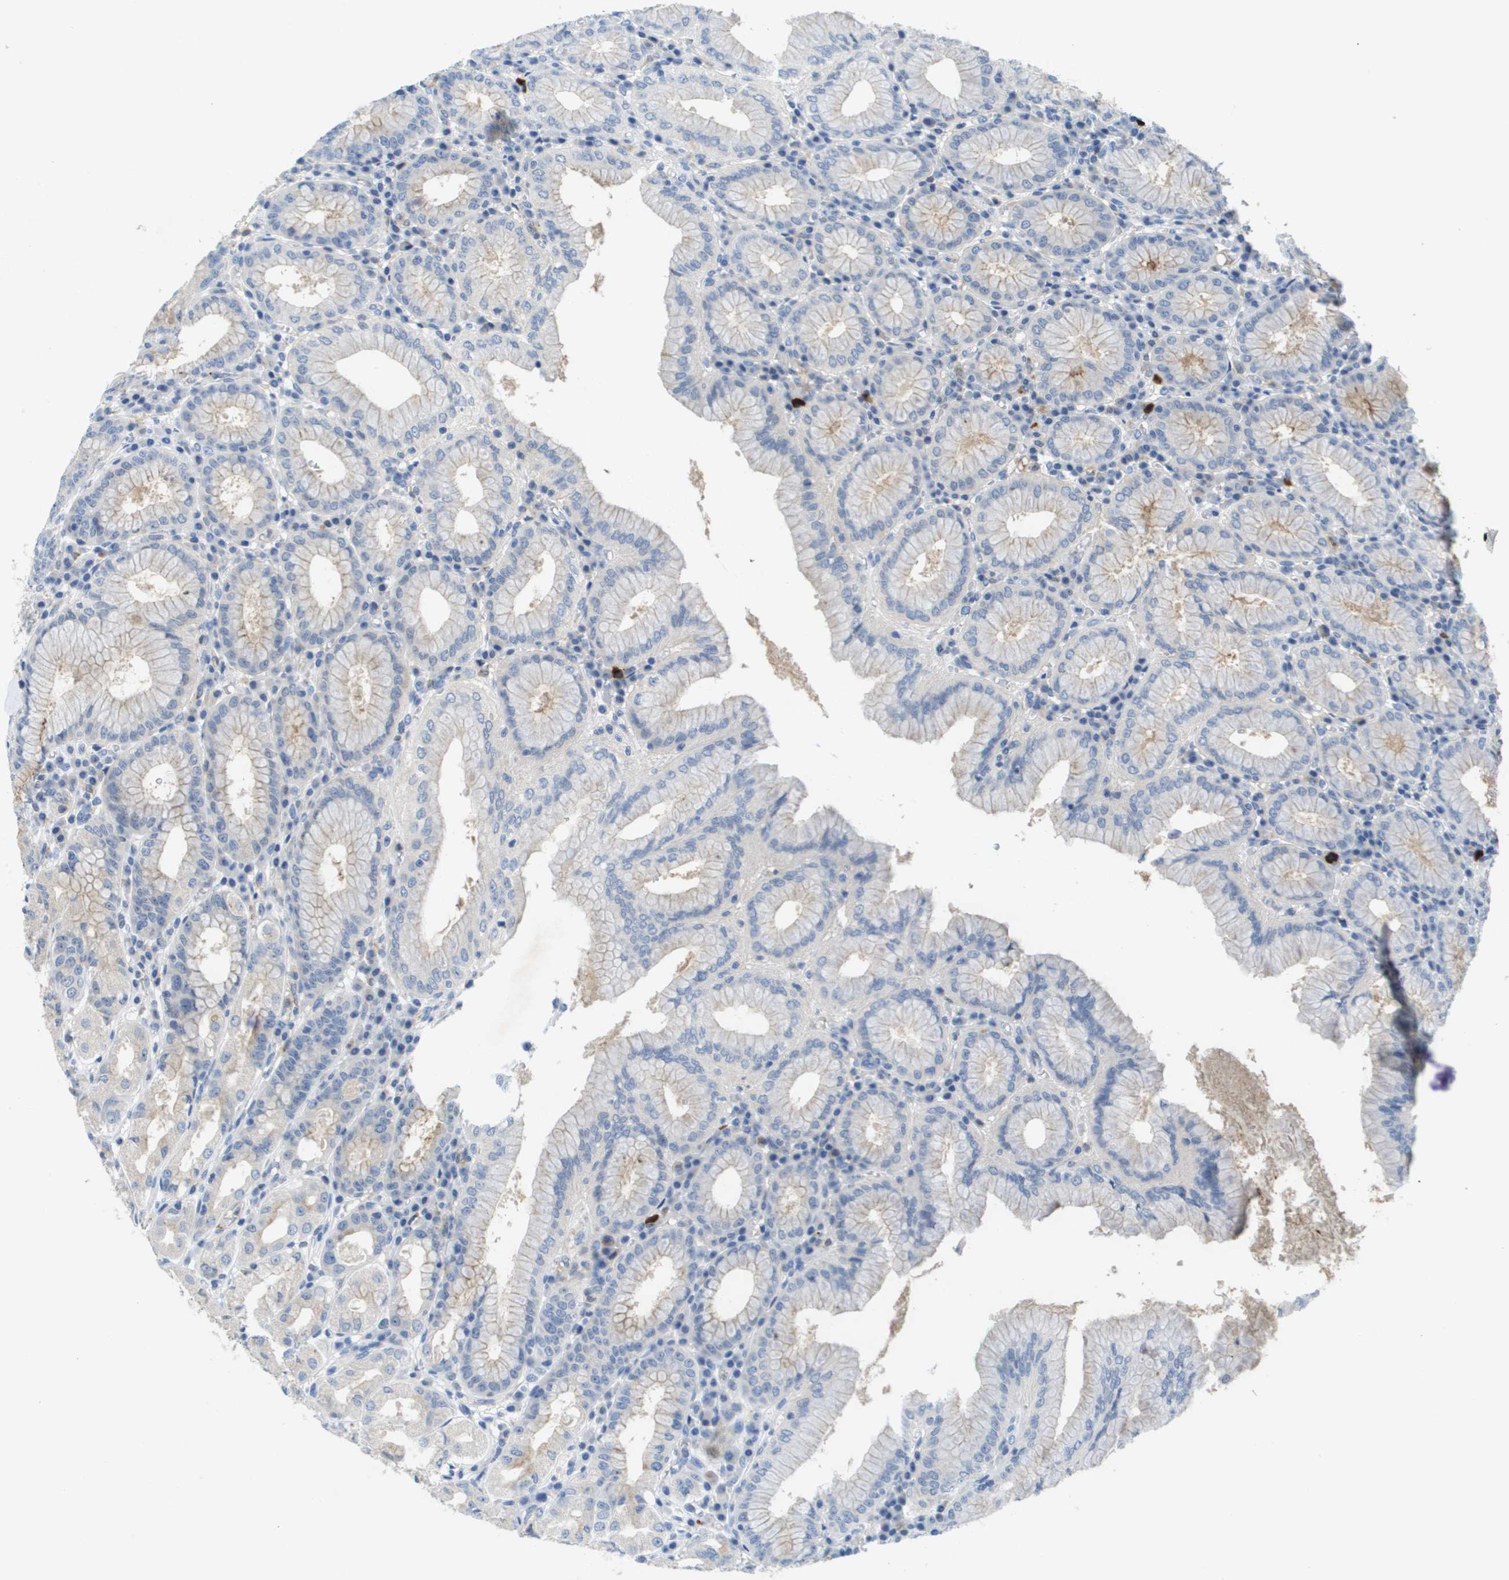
{"staining": {"intensity": "weak", "quantity": "<25%", "location": "cytoplasmic/membranous"}, "tissue": "stomach", "cell_type": "Glandular cells", "image_type": "normal", "snomed": [{"axis": "morphology", "description": "Normal tissue, NOS"}, {"axis": "topography", "description": "Stomach"}, {"axis": "topography", "description": "Stomach, lower"}], "caption": "Immunohistochemistry histopathology image of unremarkable stomach: stomach stained with DAB (3,3'-diaminobenzidine) shows no significant protein expression in glandular cells.", "gene": "LIPG", "patient": {"sex": "female", "age": 56}}